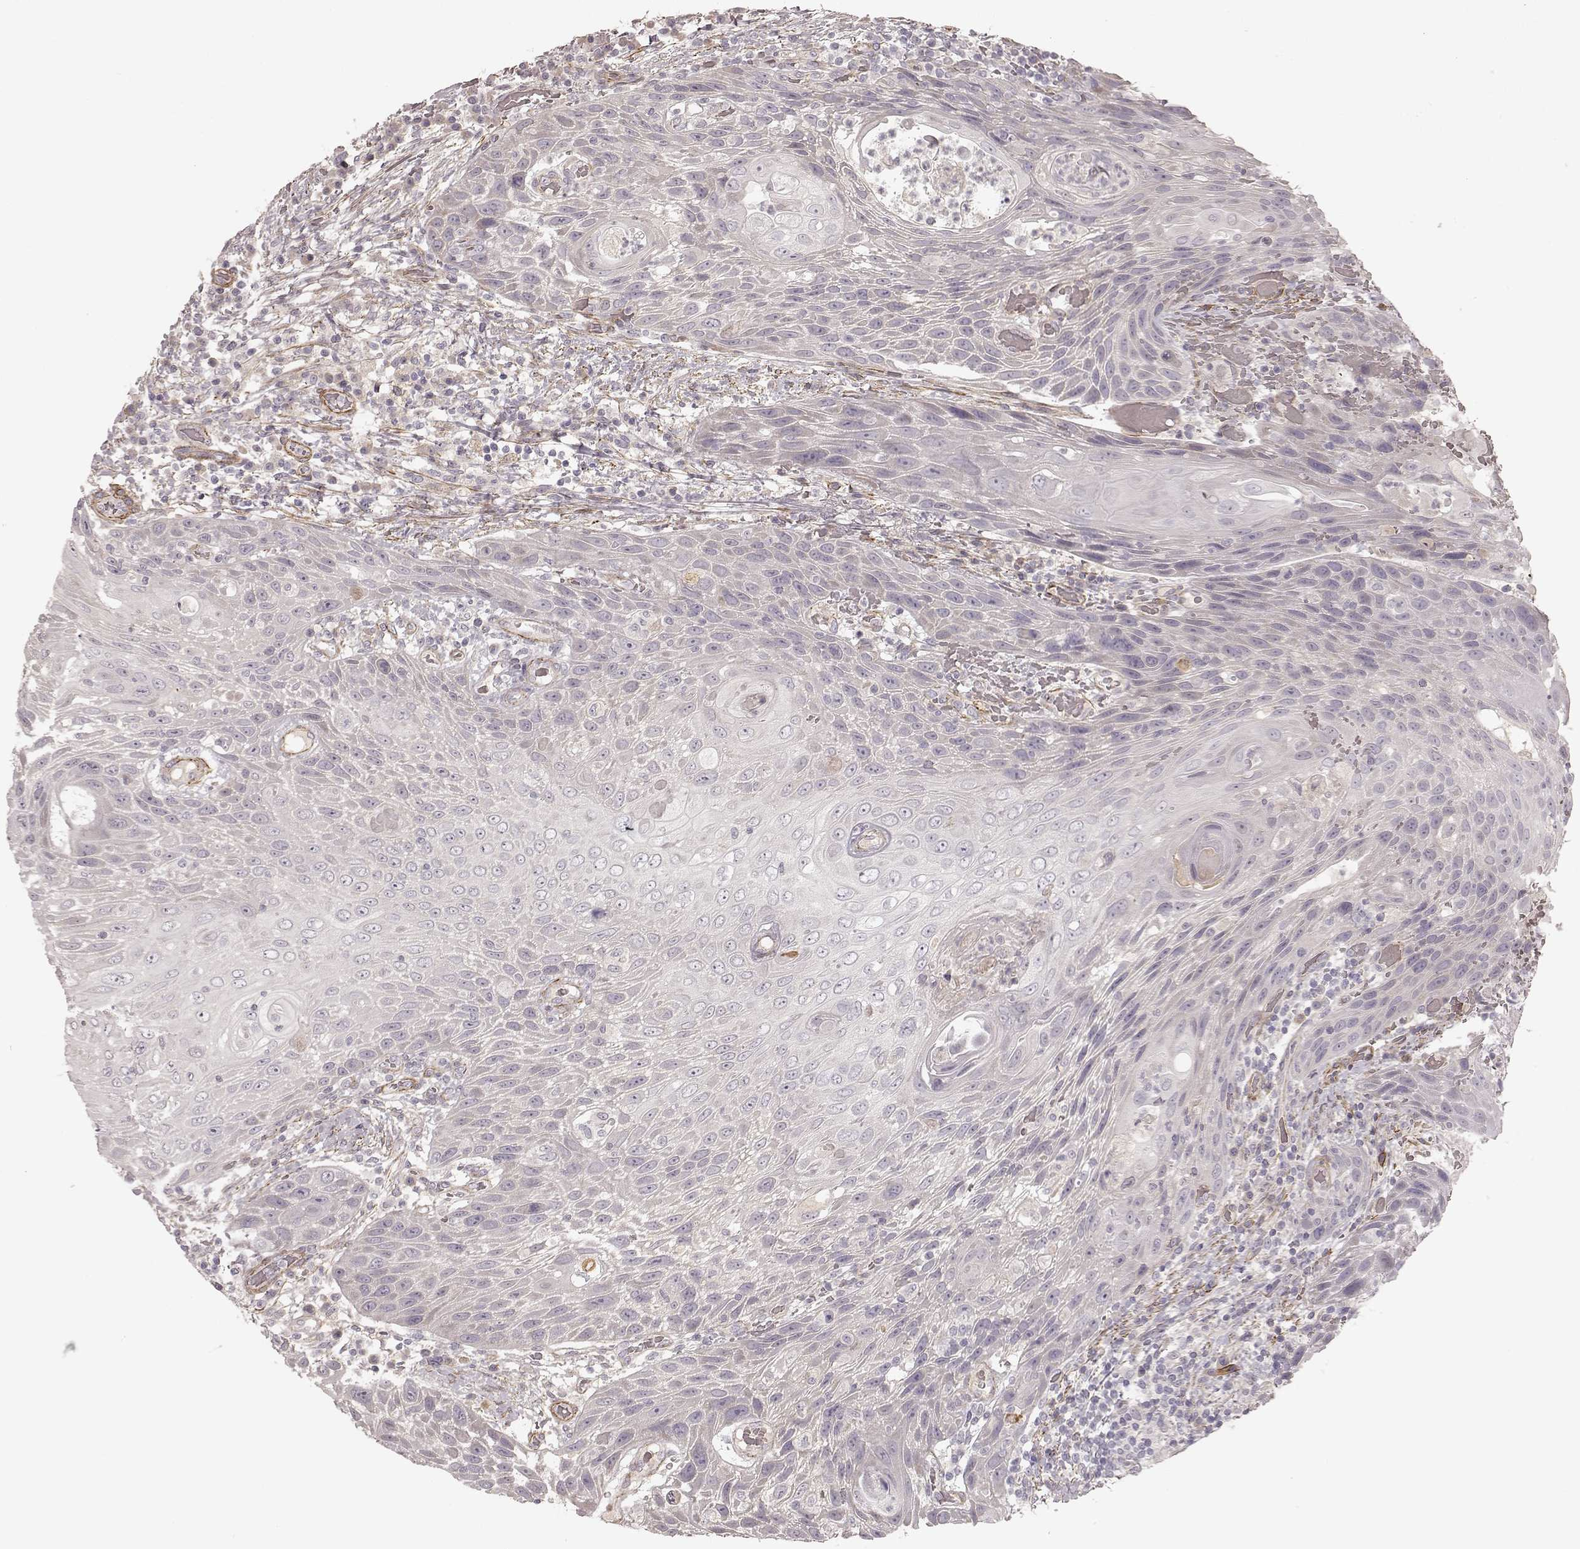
{"staining": {"intensity": "negative", "quantity": "none", "location": "none"}, "tissue": "head and neck cancer", "cell_type": "Tumor cells", "image_type": "cancer", "snomed": [{"axis": "morphology", "description": "Squamous cell carcinoma, NOS"}, {"axis": "topography", "description": "Head-Neck"}], "caption": "The micrograph displays no staining of tumor cells in squamous cell carcinoma (head and neck). (Stains: DAB immunohistochemistry with hematoxylin counter stain, Microscopy: brightfield microscopy at high magnification).", "gene": "KCNJ9", "patient": {"sex": "male", "age": 69}}